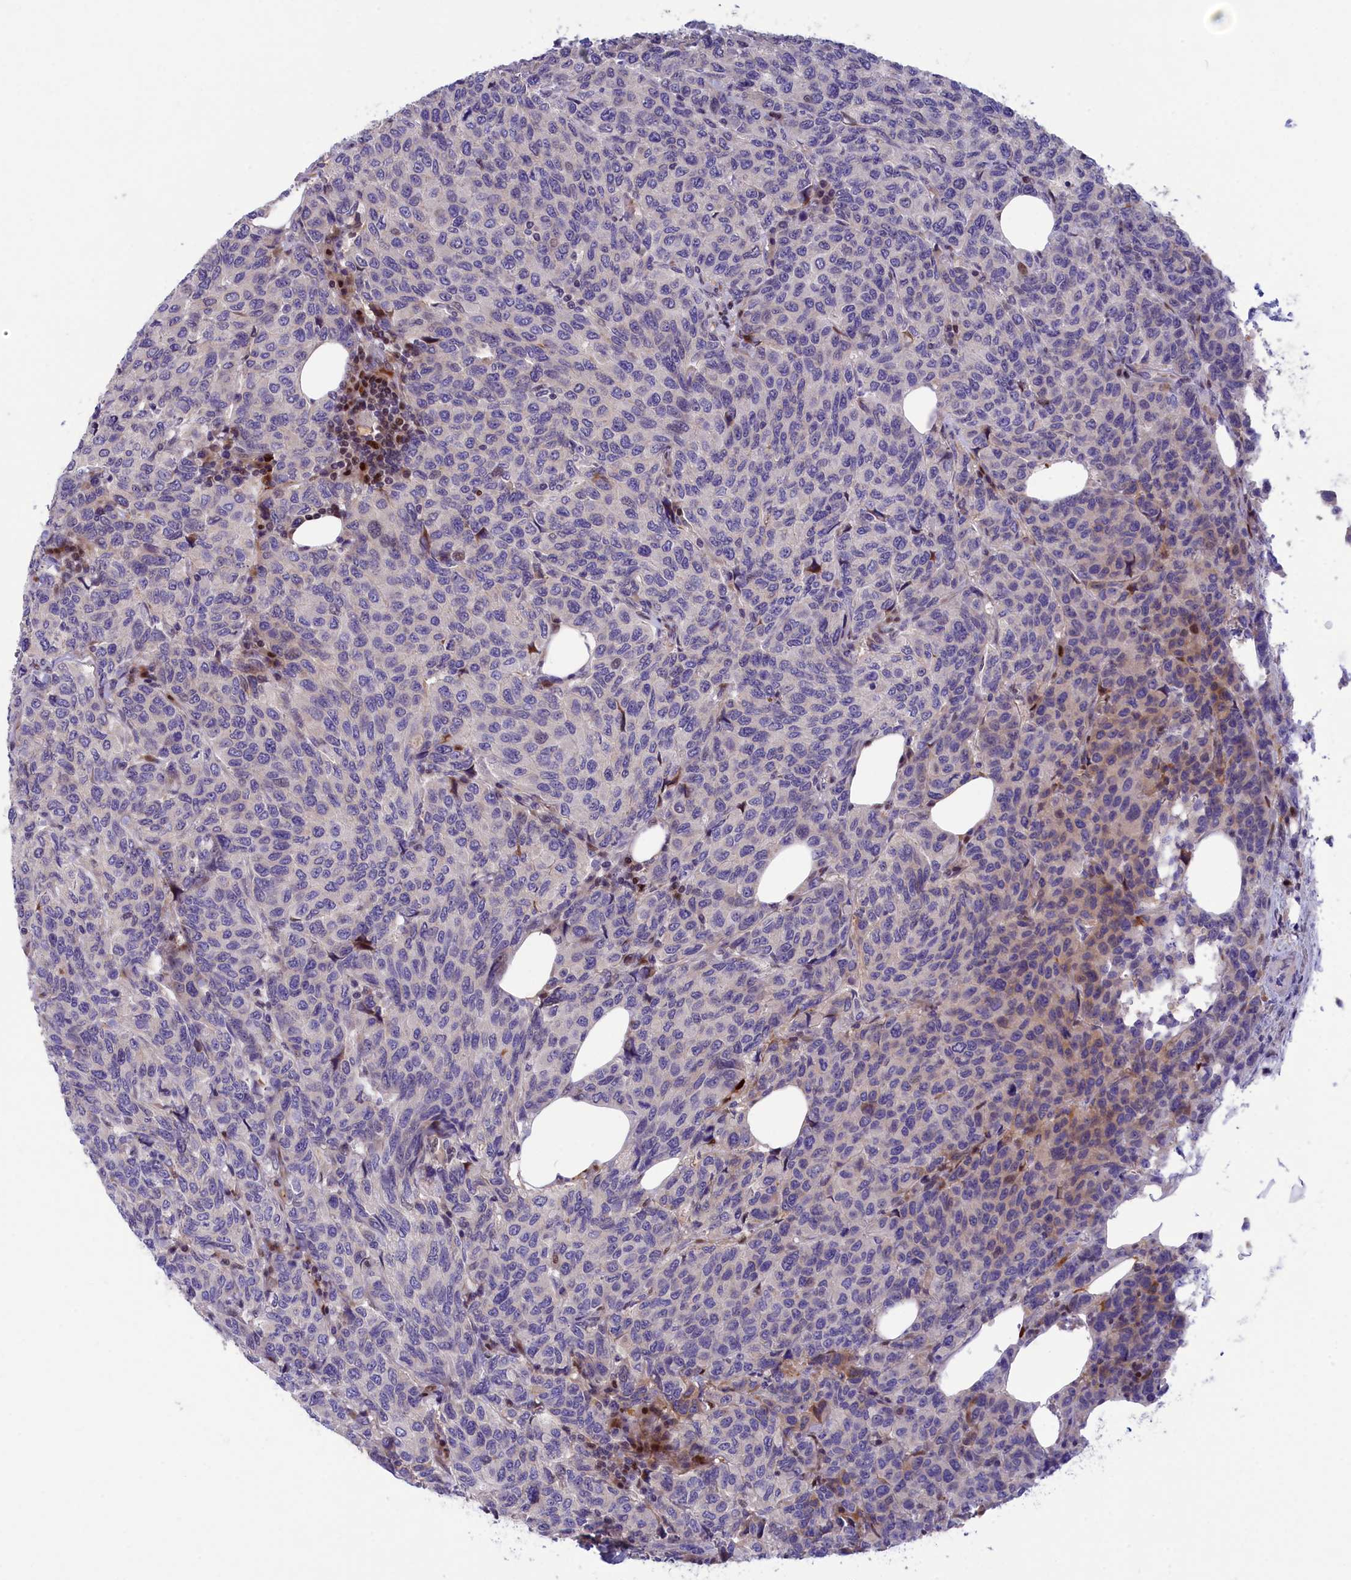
{"staining": {"intensity": "negative", "quantity": "none", "location": "none"}, "tissue": "breast cancer", "cell_type": "Tumor cells", "image_type": "cancer", "snomed": [{"axis": "morphology", "description": "Duct carcinoma"}, {"axis": "topography", "description": "Breast"}], "caption": "Immunohistochemical staining of breast cancer reveals no significant expression in tumor cells. (DAB immunohistochemistry with hematoxylin counter stain).", "gene": "NKPD1", "patient": {"sex": "female", "age": 55}}